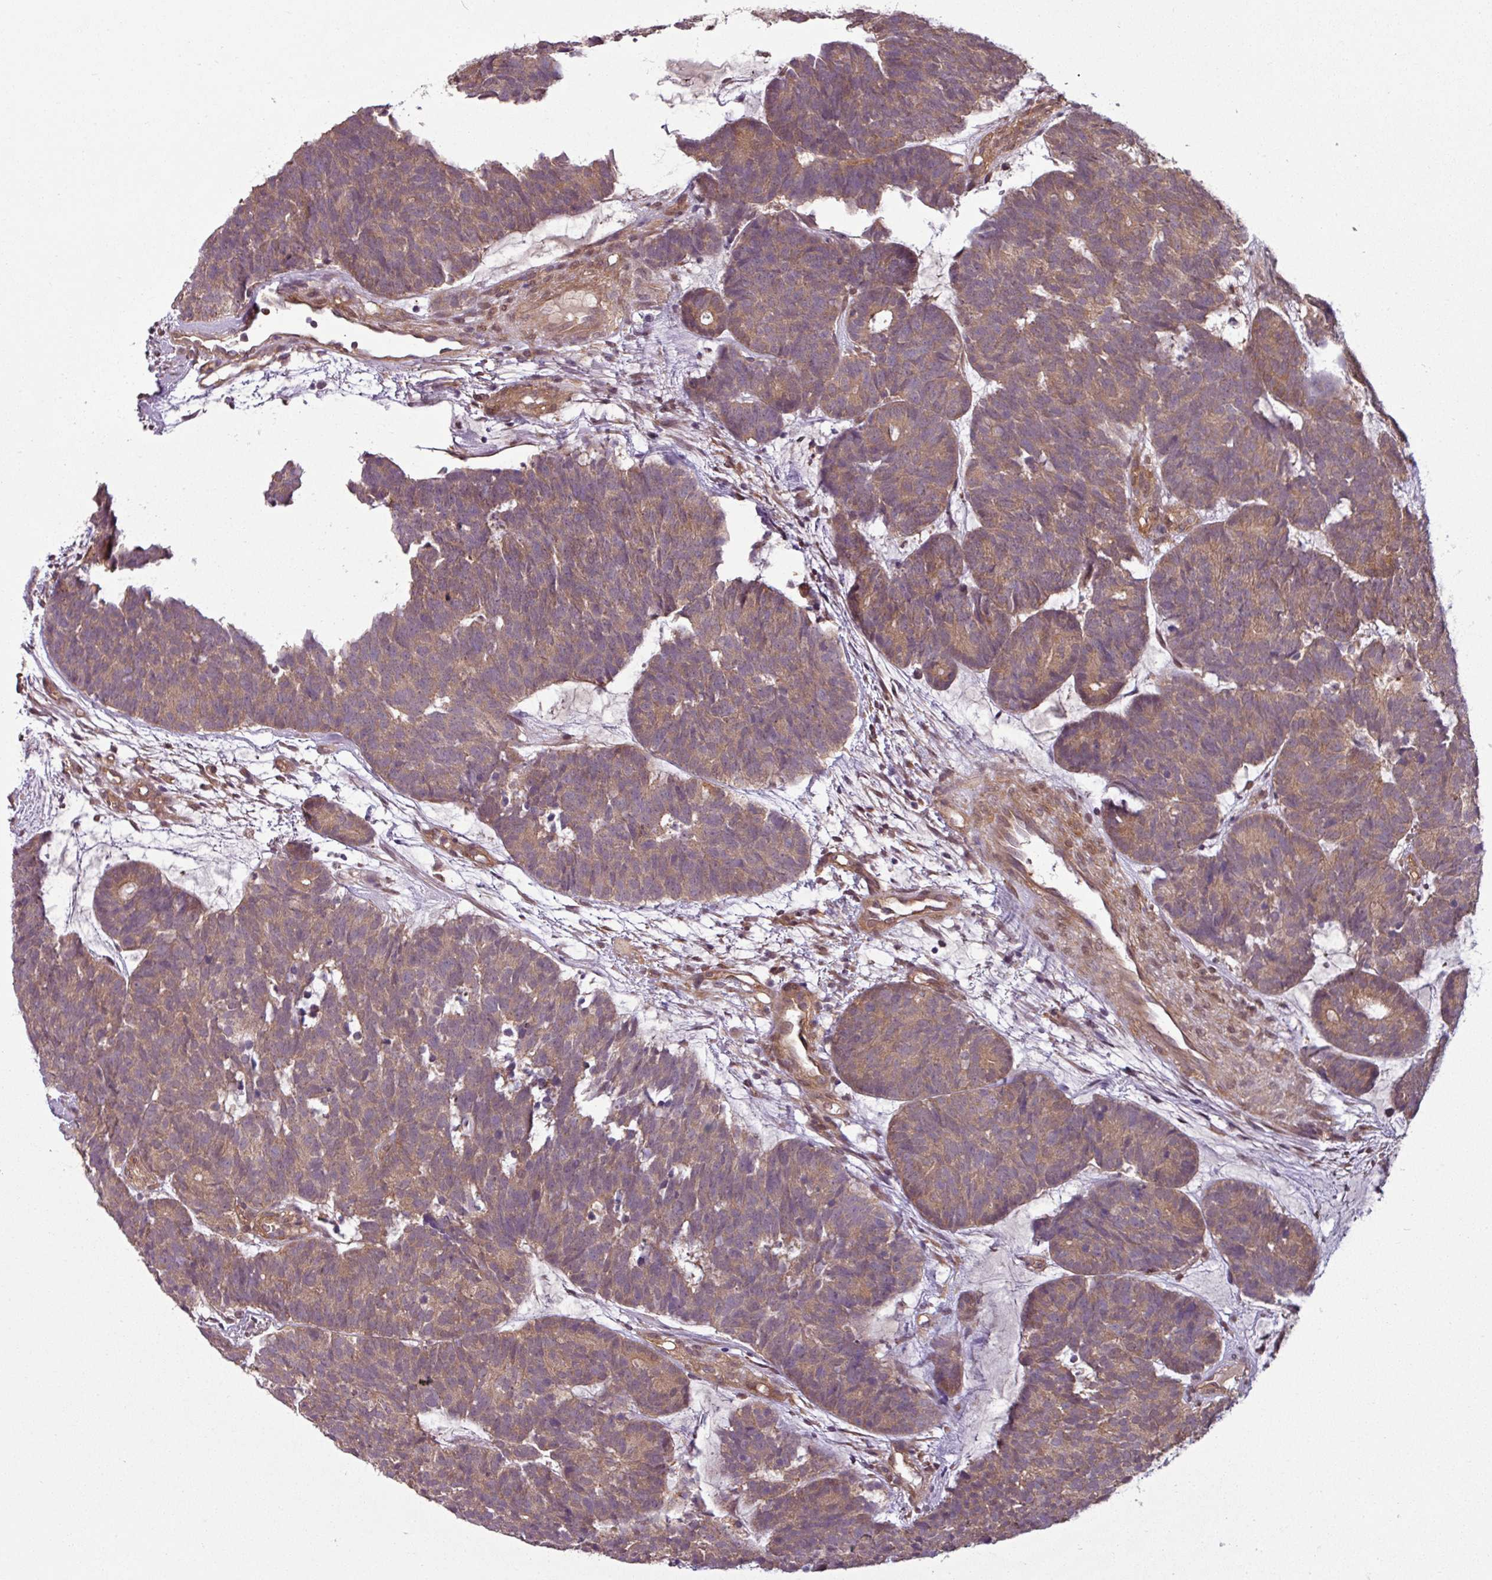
{"staining": {"intensity": "weak", "quantity": ">75%", "location": "cytoplasmic/membranous"}, "tissue": "head and neck cancer", "cell_type": "Tumor cells", "image_type": "cancer", "snomed": [{"axis": "morphology", "description": "Adenocarcinoma, NOS"}, {"axis": "topography", "description": "Head-Neck"}], "caption": "Immunohistochemistry (IHC) (DAB (3,3'-diaminobenzidine)) staining of human head and neck cancer (adenocarcinoma) demonstrates weak cytoplasmic/membranous protein expression in about >75% of tumor cells. (Brightfield microscopy of DAB IHC at high magnification).", "gene": "SH3BGRL", "patient": {"sex": "female", "age": 81}}